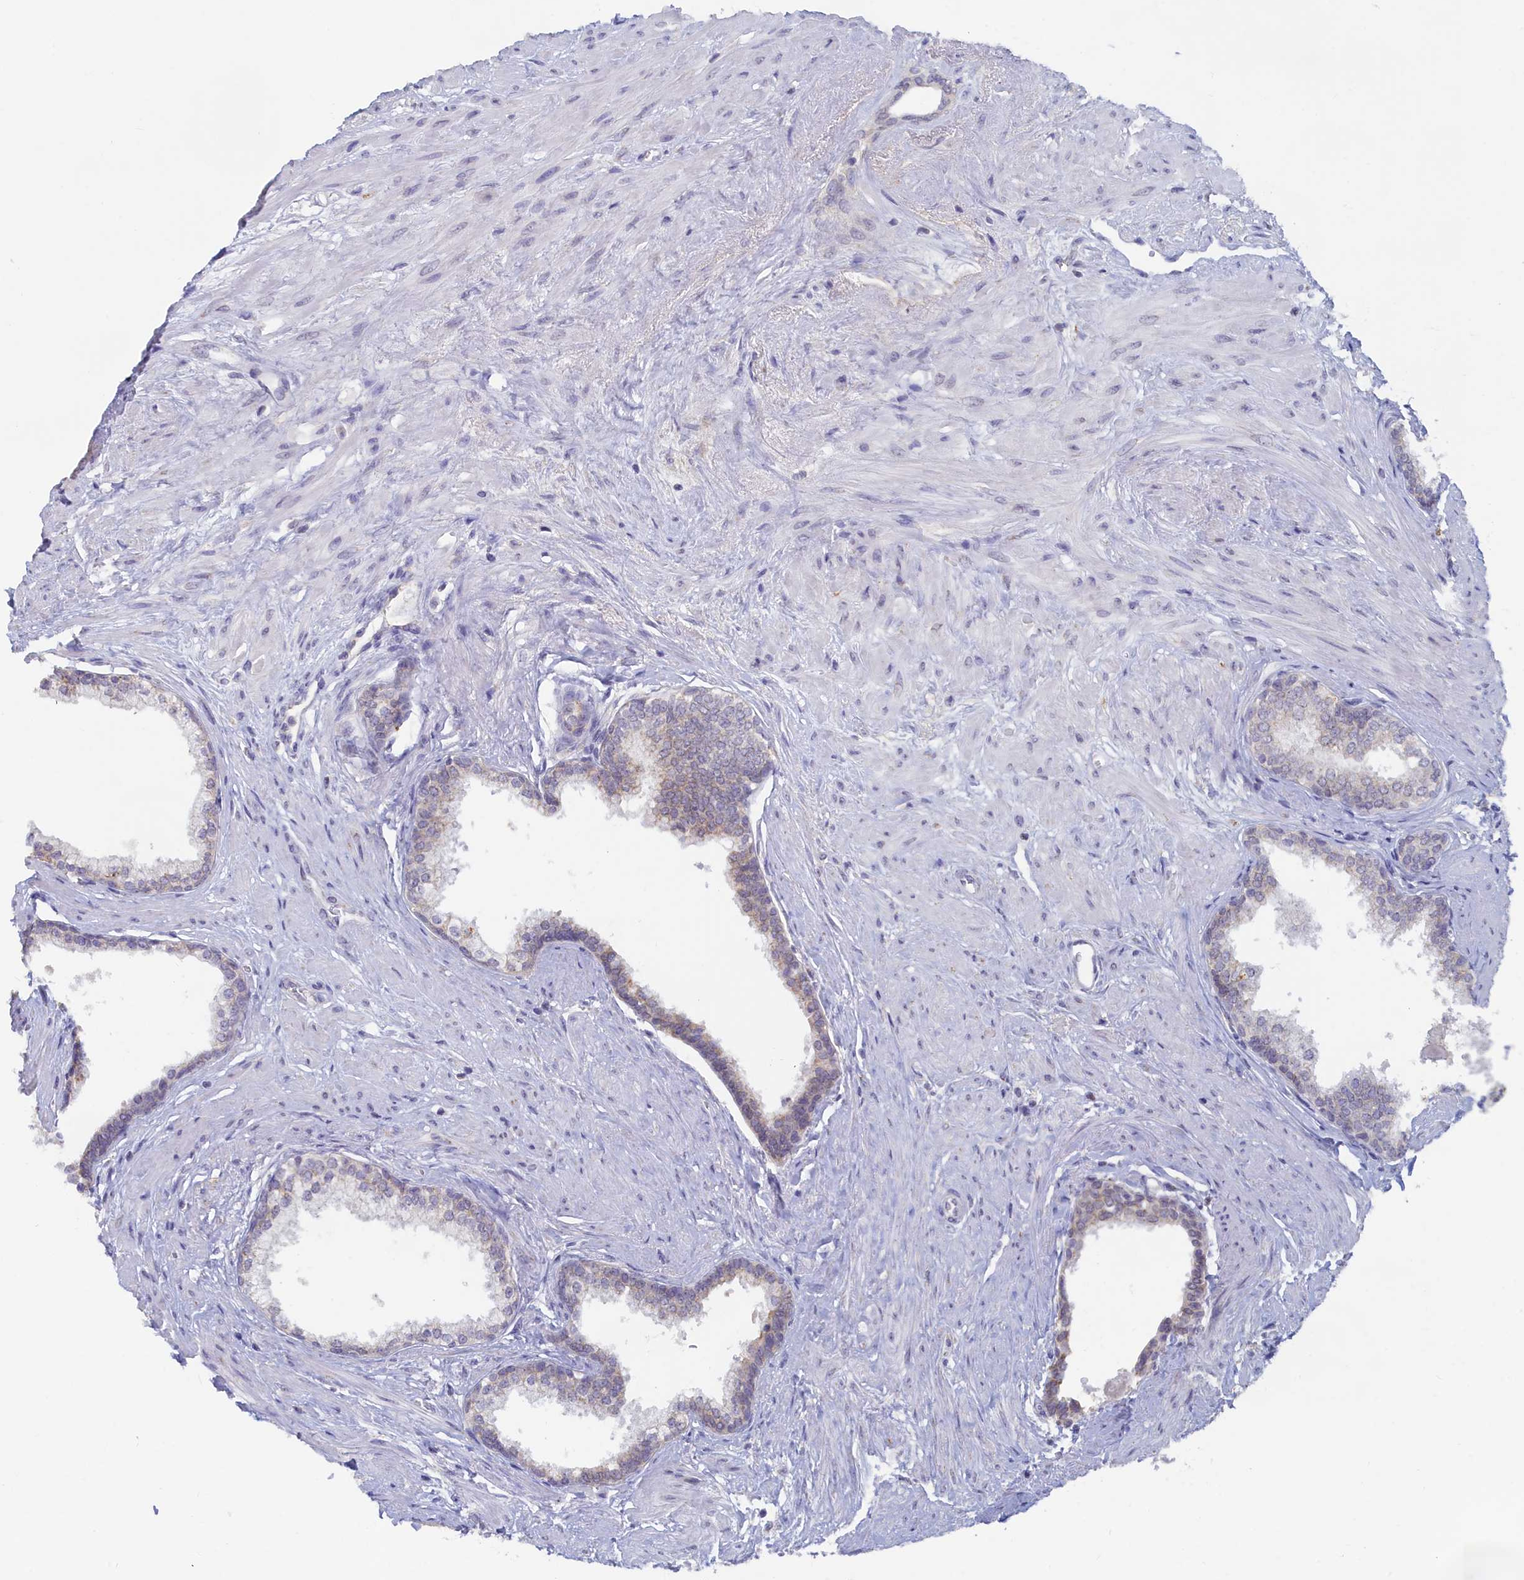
{"staining": {"intensity": "weak", "quantity": "<25%", "location": "cytoplasmic/membranous"}, "tissue": "prostate", "cell_type": "Glandular cells", "image_type": "normal", "snomed": [{"axis": "morphology", "description": "Normal tissue, NOS"}, {"axis": "topography", "description": "Prostate"}], "caption": "Immunohistochemical staining of normal prostate shows no significant expression in glandular cells. (DAB immunohistochemistry (IHC), high magnification).", "gene": "LRIF1", "patient": {"sex": "male", "age": 57}}